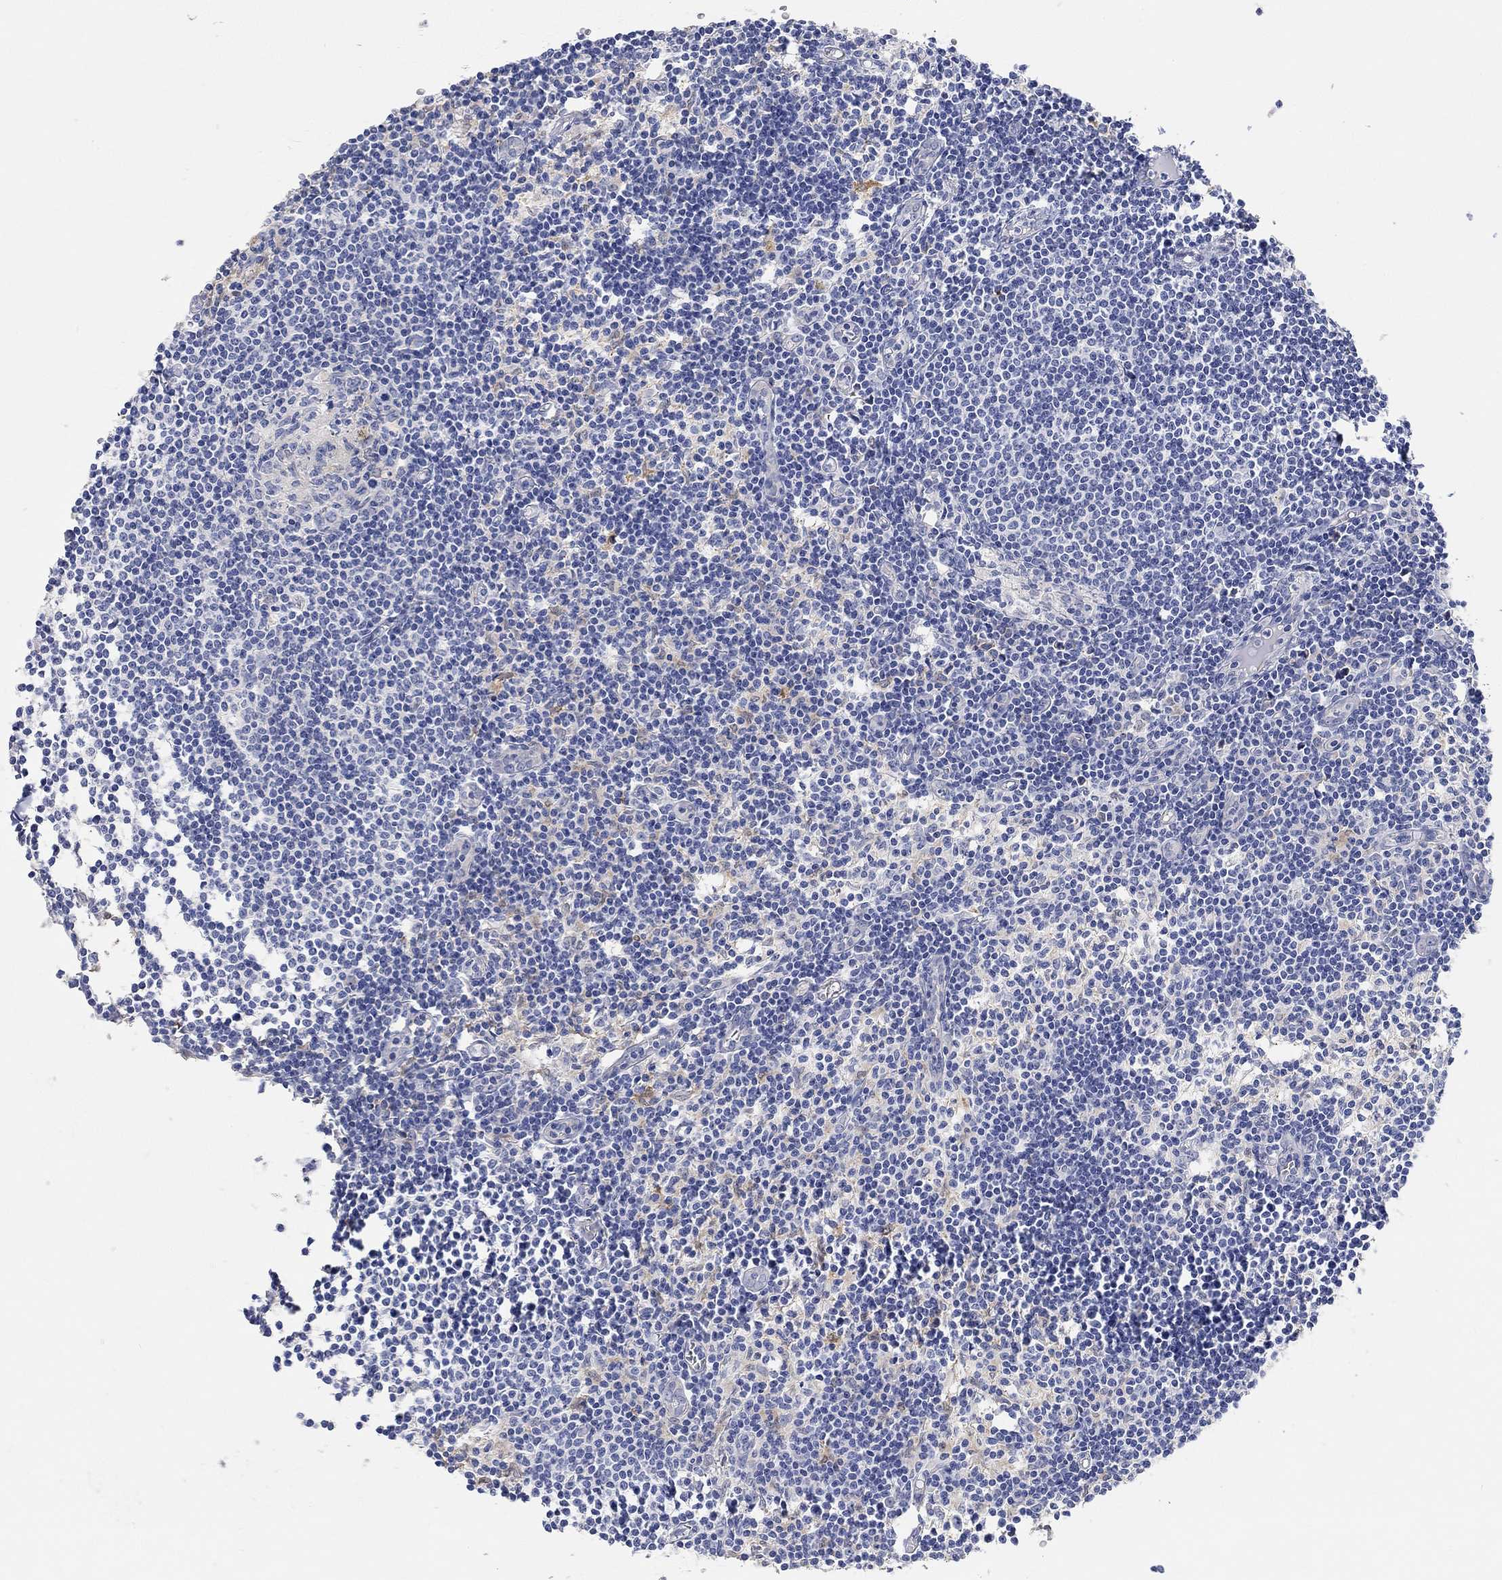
{"staining": {"intensity": "negative", "quantity": "none", "location": "none"}, "tissue": "lymph node", "cell_type": "Germinal center cells", "image_type": "normal", "snomed": [{"axis": "morphology", "description": "Normal tissue, NOS"}, {"axis": "topography", "description": "Lymph node"}], "caption": "This histopathology image is of unremarkable lymph node stained with IHC to label a protein in brown with the nuclei are counter-stained blue. There is no positivity in germinal center cells.", "gene": "RGS1", "patient": {"sex": "male", "age": 59}}